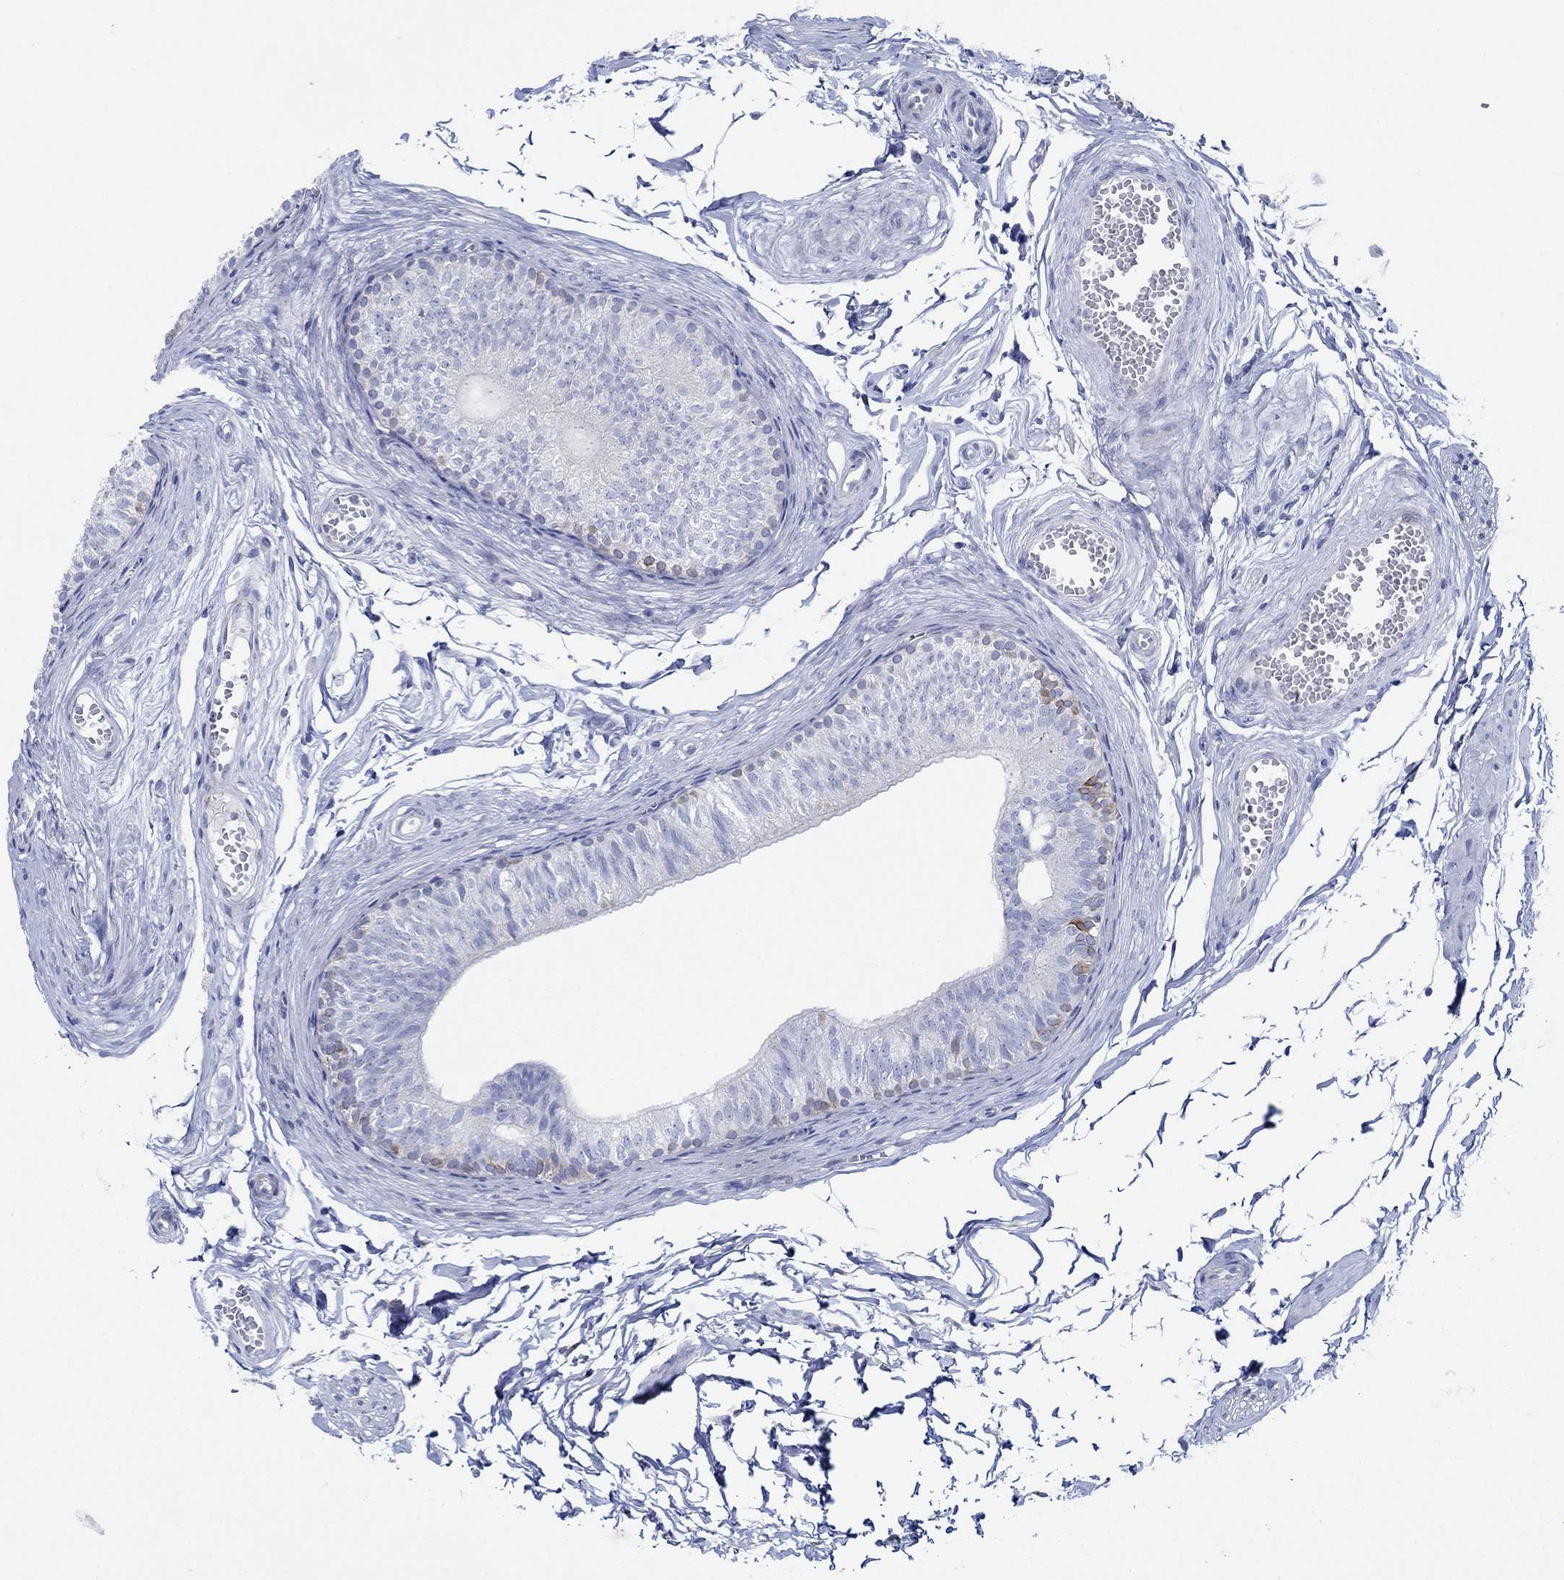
{"staining": {"intensity": "strong", "quantity": "<25%", "location": "cytoplasmic/membranous"}, "tissue": "epididymis", "cell_type": "Glandular cells", "image_type": "normal", "snomed": [{"axis": "morphology", "description": "Normal tissue, NOS"}, {"axis": "topography", "description": "Epididymis"}], "caption": "Epididymis stained for a protein reveals strong cytoplasmic/membranous positivity in glandular cells.", "gene": "IGFBP6", "patient": {"sex": "male", "age": 22}}